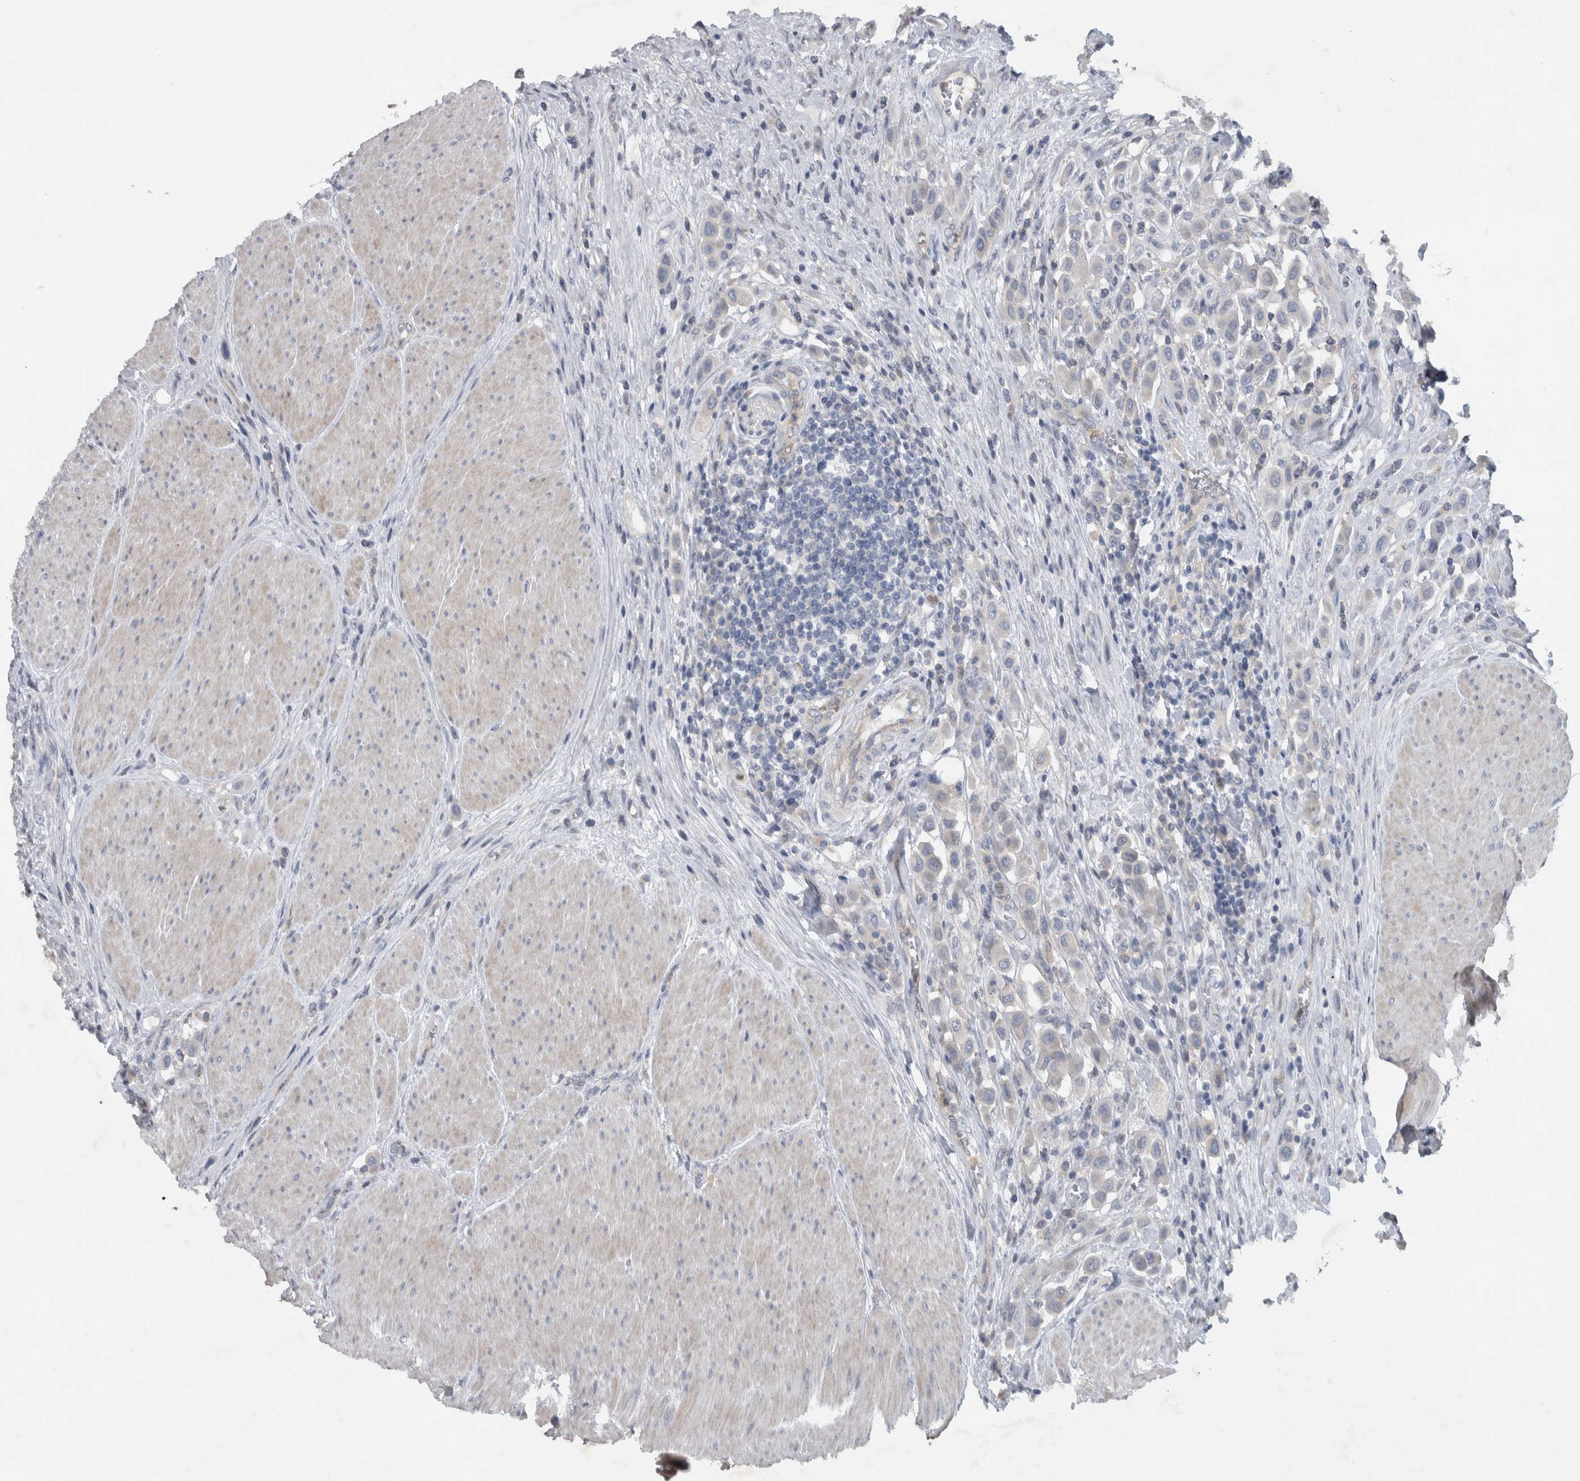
{"staining": {"intensity": "negative", "quantity": "none", "location": "none"}, "tissue": "urothelial cancer", "cell_type": "Tumor cells", "image_type": "cancer", "snomed": [{"axis": "morphology", "description": "Urothelial carcinoma, High grade"}, {"axis": "topography", "description": "Urinary bladder"}], "caption": "Tumor cells show no significant protein staining in urothelial carcinoma (high-grade).", "gene": "NT5C2", "patient": {"sex": "male", "age": 50}}